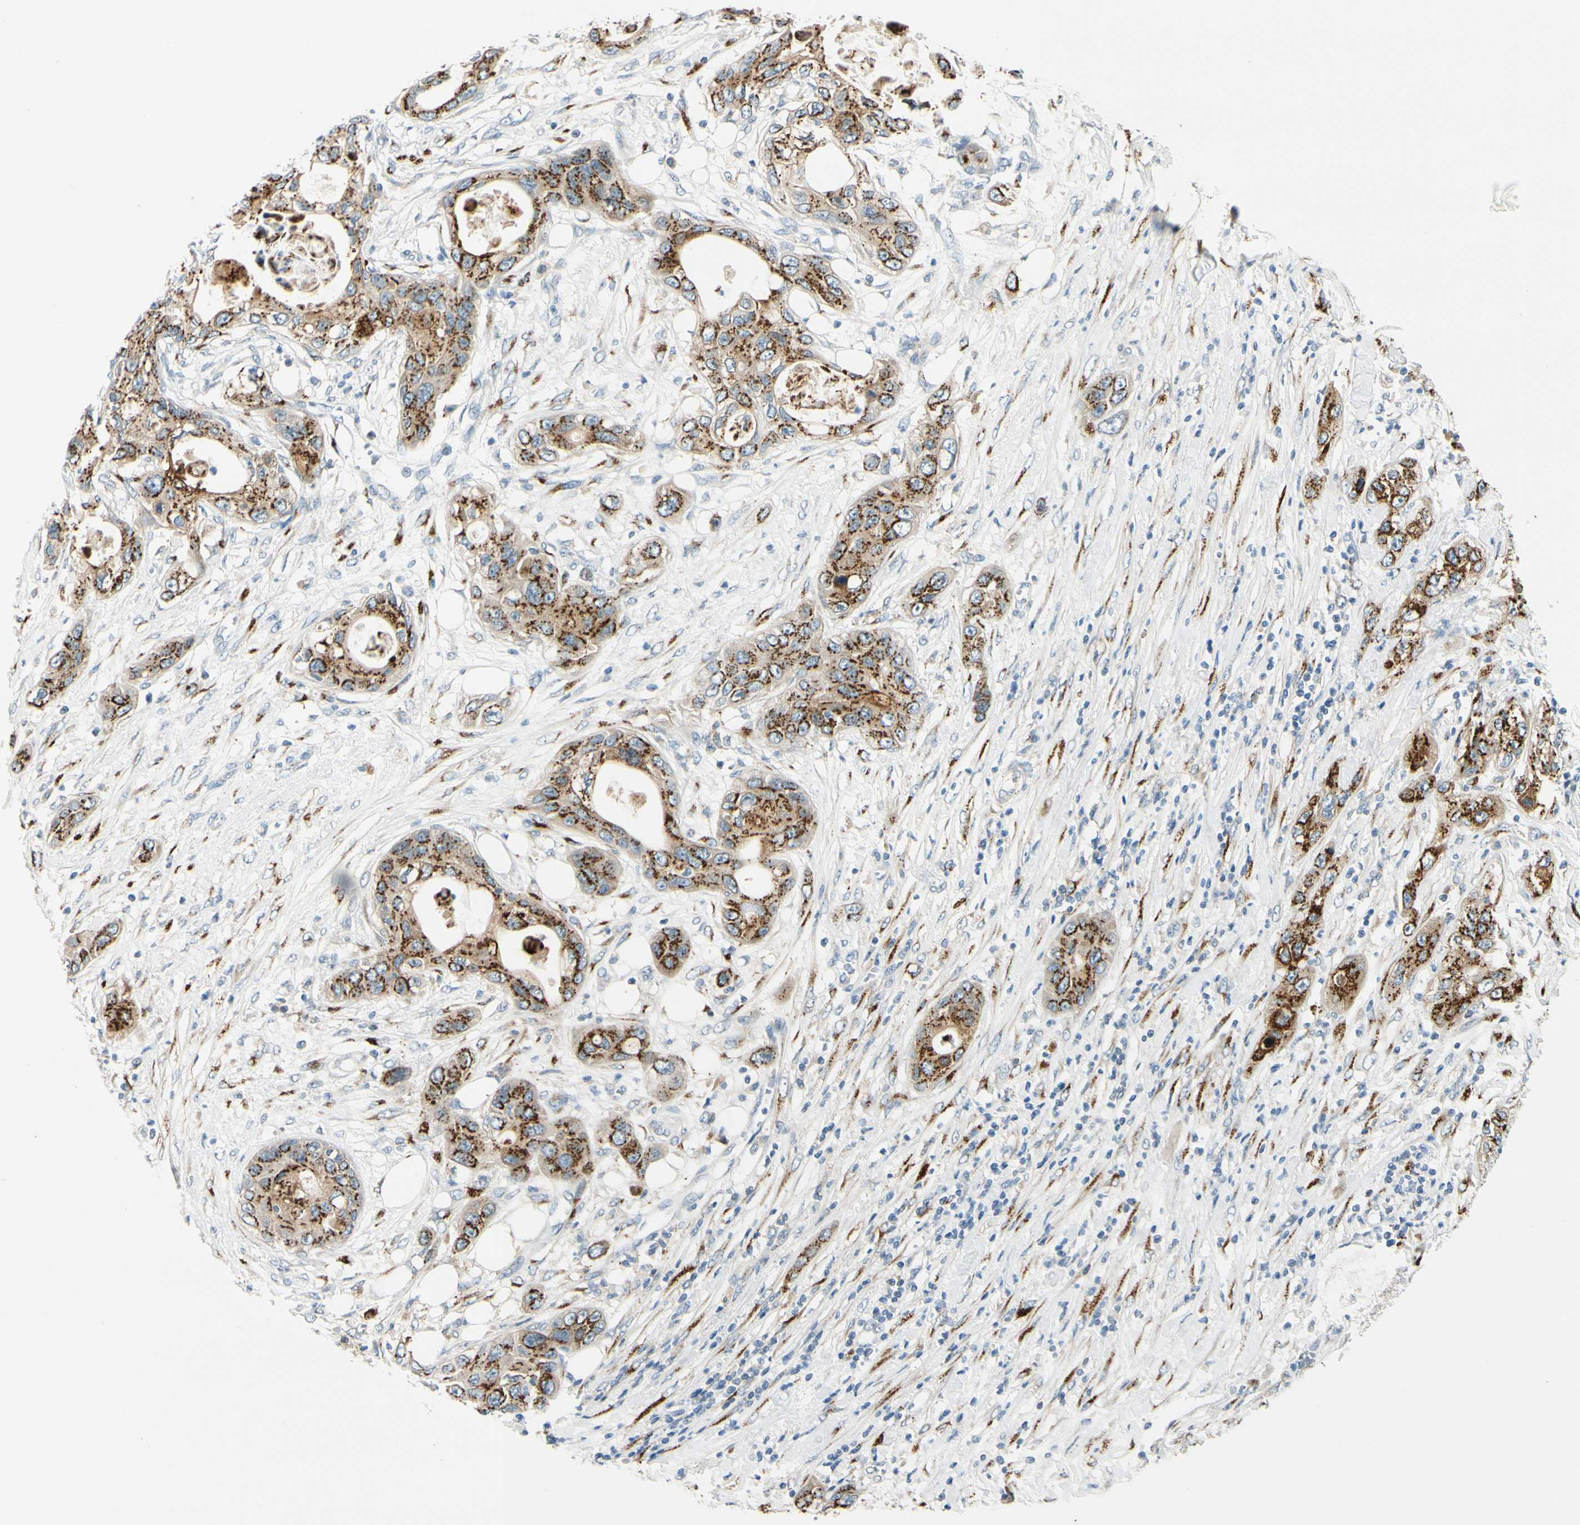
{"staining": {"intensity": "strong", "quantity": ">75%", "location": "cytoplasmic/membranous"}, "tissue": "pancreatic cancer", "cell_type": "Tumor cells", "image_type": "cancer", "snomed": [{"axis": "morphology", "description": "Adenocarcinoma, NOS"}, {"axis": "topography", "description": "Pancreas"}], "caption": "A high-resolution micrograph shows immunohistochemistry (IHC) staining of pancreatic cancer, which demonstrates strong cytoplasmic/membranous staining in approximately >75% of tumor cells.", "gene": "GALNT5", "patient": {"sex": "female", "age": 70}}